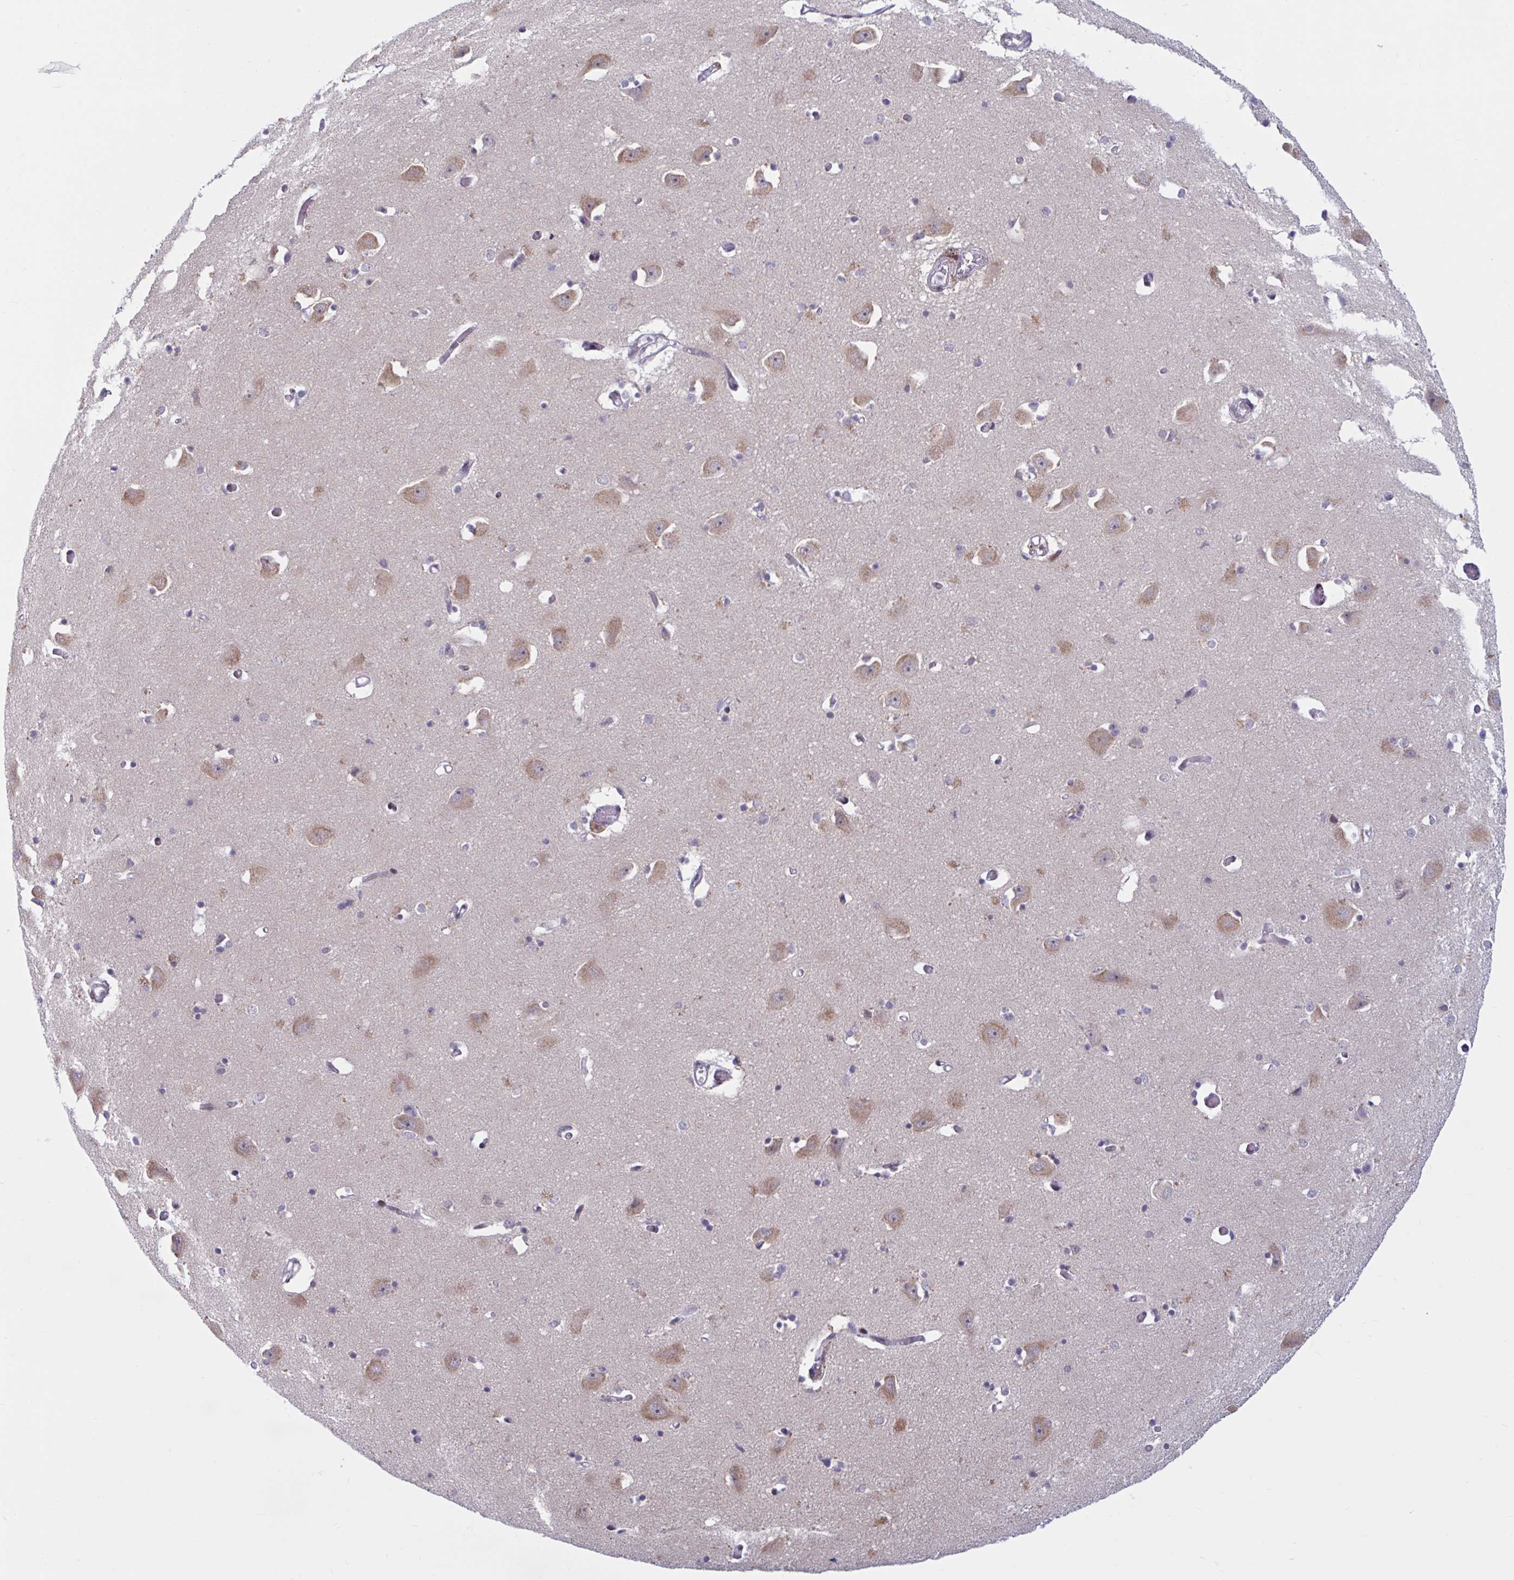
{"staining": {"intensity": "moderate", "quantity": "<25%", "location": "nuclear"}, "tissue": "caudate", "cell_type": "Glial cells", "image_type": "normal", "snomed": [{"axis": "morphology", "description": "Normal tissue, NOS"}, {"axis": "topography", "description": "Lateral ventricle wall"}, {"axis": "topography", "description": "Hippocampus"}], "caption": "Caudate stained for a protein demonstrates moderate nuclear positivity in glial cells. Using DAB (brown) and hematoxylin (blue) stains, captured at high magnification using brightfield microscopy.", "gene": "HSD17B6", "patient": {"sex": "female", "age": 63}}